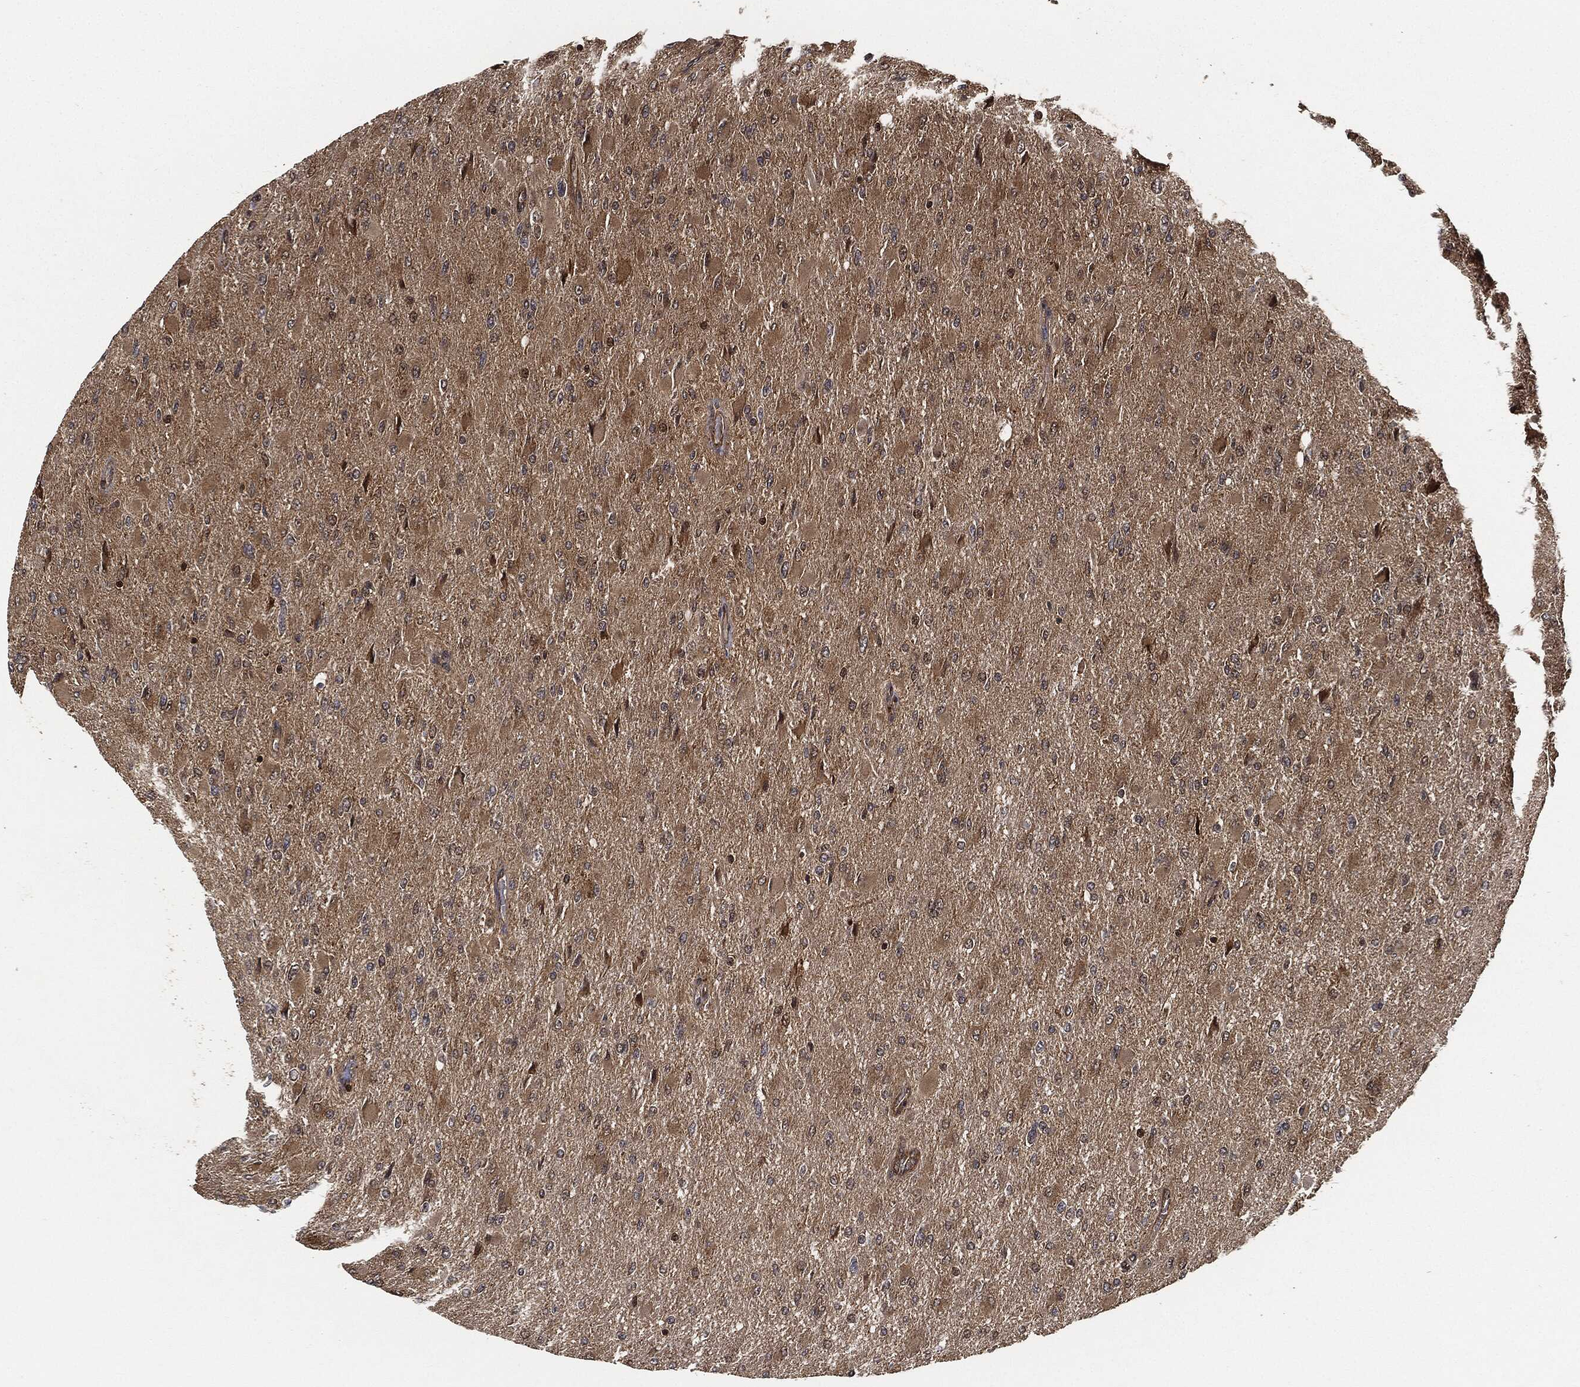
{"staining": {"intensity": "weak", "quantity": "25%-75%", "location": "cytoplasmic/membranous"}, "tissue": "glioma", "cell_type": "Tumor cells", "image_type": "cancer", "snomed": [{"axis": "morphology", "description": "Glioma, malignant, High grade"}, {"axis": "topography", "description": "Cerebral cortex"}], "caption": "This photomicrograph exhibits glioma stained with IHC to label a protein in brown. The cytoplasmic/membranous of tumor cells show weak positivity for the protein. Nuclei are counter-stained blue.", "gene": "CEP290", "patient": {"sex": "female", "age": 36}}